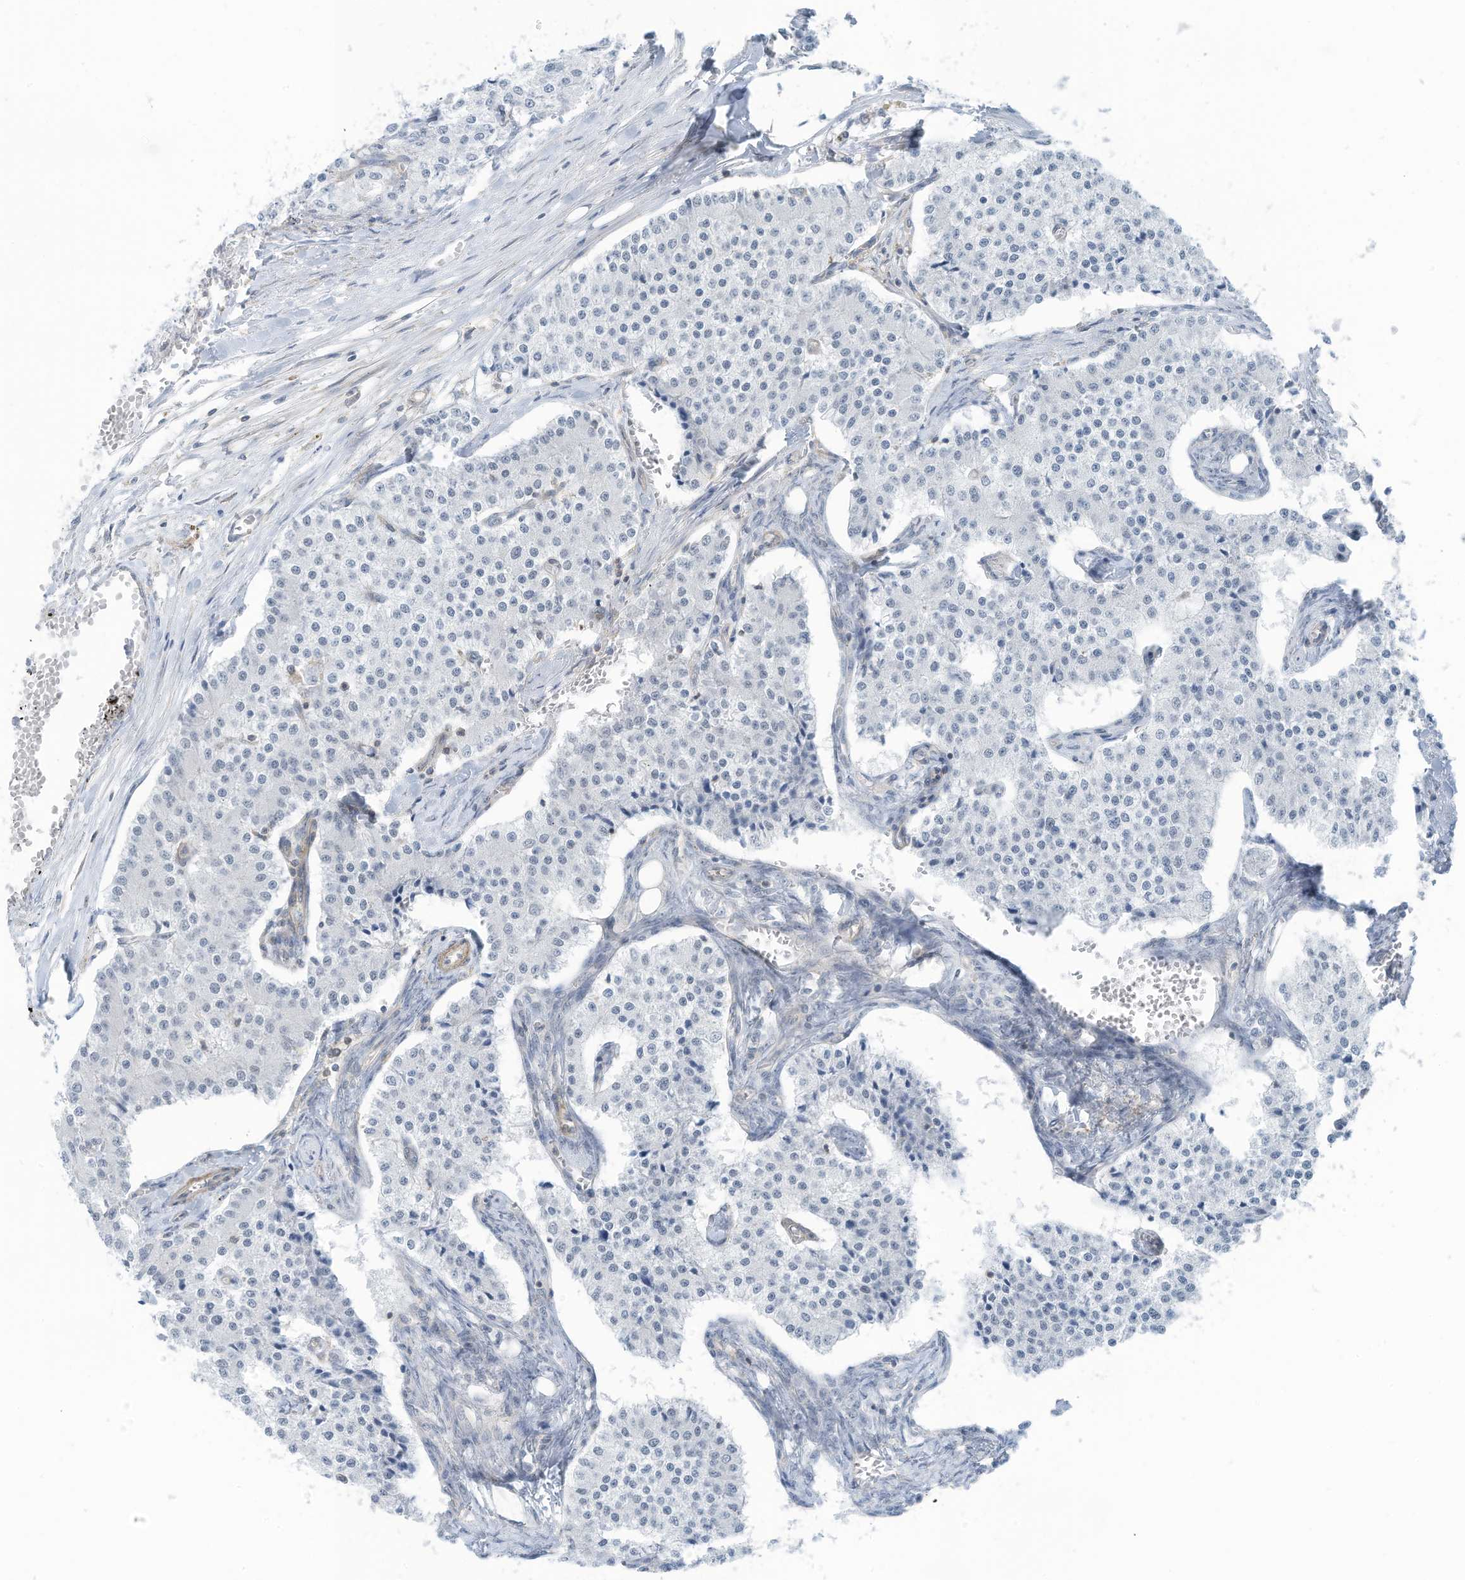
{"staining": {"intensity": "negative", "quantity": "none", "location": "none"}, "tissue": "carcinoid", "cell_type": "Tumor cells", "image_type": "cancer", "snomed": [{"axis": "morphology", "description": "Carcinoid, malignant, NOS"}, {"axis": "topography", "description": "Colon"}], "caption": "Immunohistochemistry photomicrograph of neoplastic tissue: carcinoid stained with DAB exhibits no significant protein expression in tumor cells.", "gene": "ZNF846", "patient": {"sex": "female", "age": 52}}